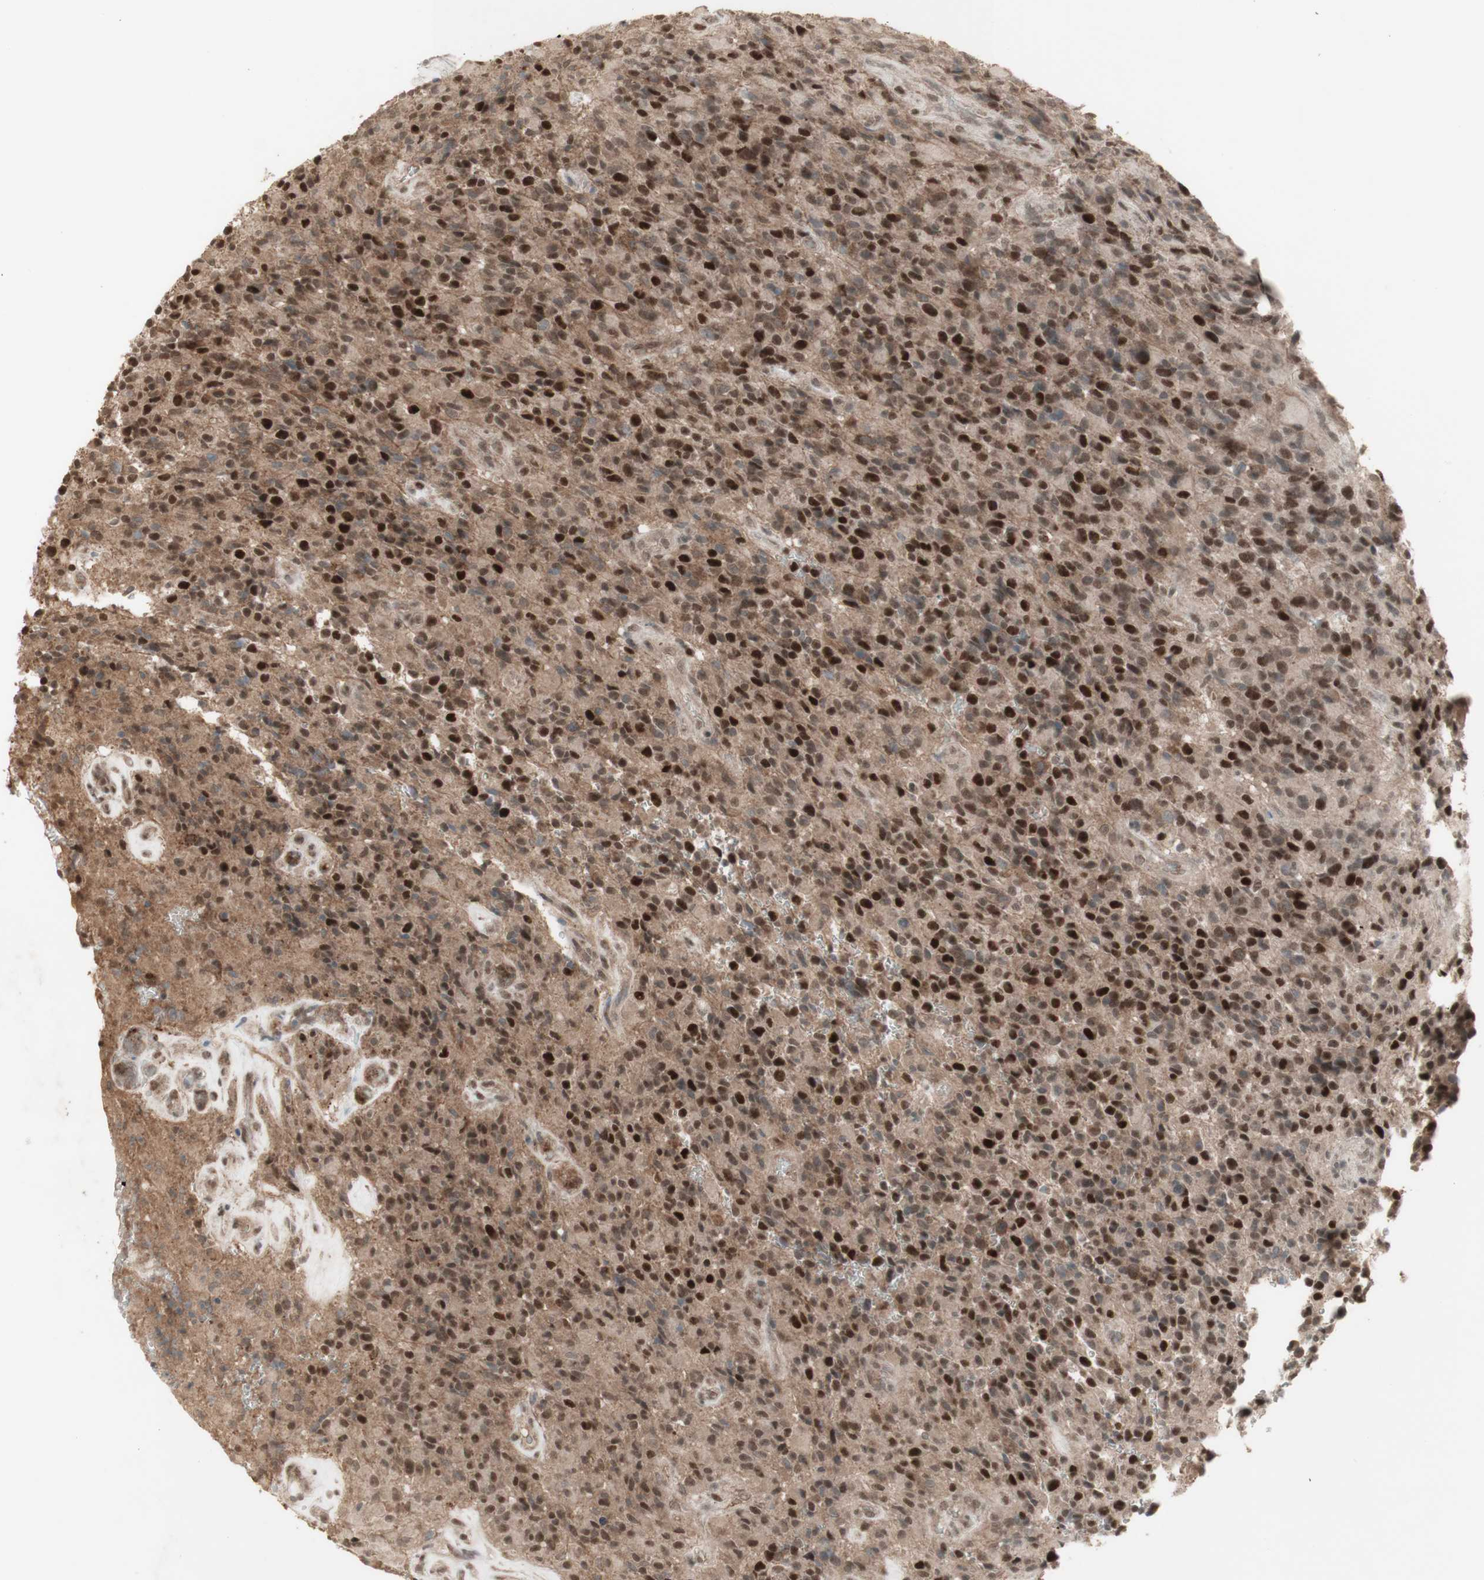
{"staining": {"intensity": "strong", "quantity": ">75%", "location": "cytoplasmic/membranous,nuclear"}, "tissue": "glioma", "cell_type": "Tumor cells", "image_type": "cancer", "snomed": [{"axis": "morphology", "description": "Glioma, malignant, High grade"}, {"axis": "topography", "description": "Brain"}], "caption": "A micrograph of human glioma stained for a protein reveals strong cytoplasmic/membranous and nuclear brown staining in tumor cells.", "gene": "MSH6", "patient": {"sex": "male", "age": 71}}